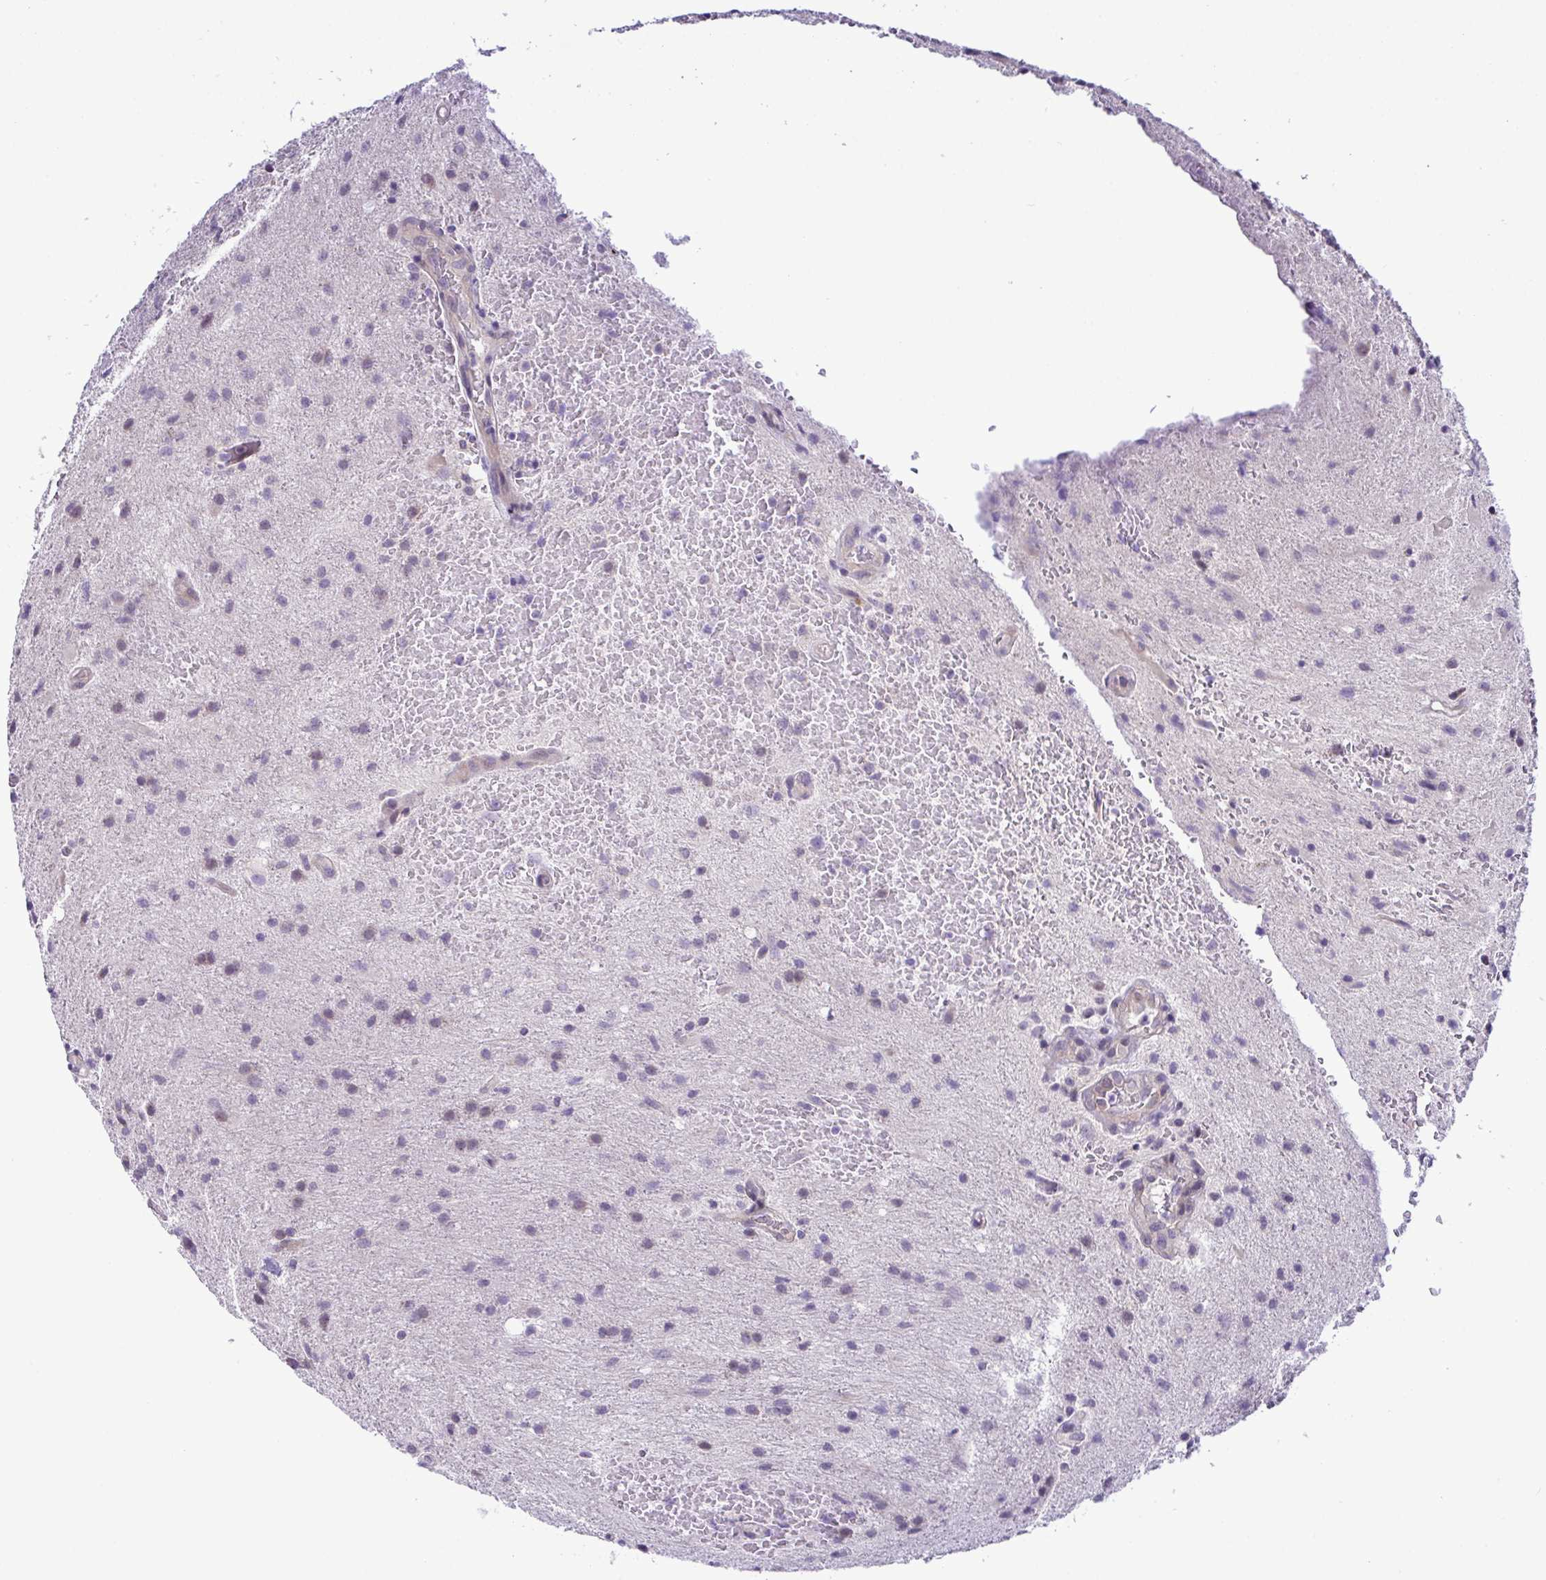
{"staining": {"intensity": "negative", "quantity": "none", "location": "none"}, "tissue": "glioma", "cell_type": "Tumor cells", "image_type": "cancer", "snomed": [{"axis": "morphology", "description": "Glioma, malignant, High grade"}, {"axis": "topography", "description": "Brain"}], "caption": "DAB immunohistochemical staining of malignant glioma (high-grade) reveals no significant expression in tumor cells.", "gene": "SYNPO2L", "patient": {"sex": "male", "age": 67}}